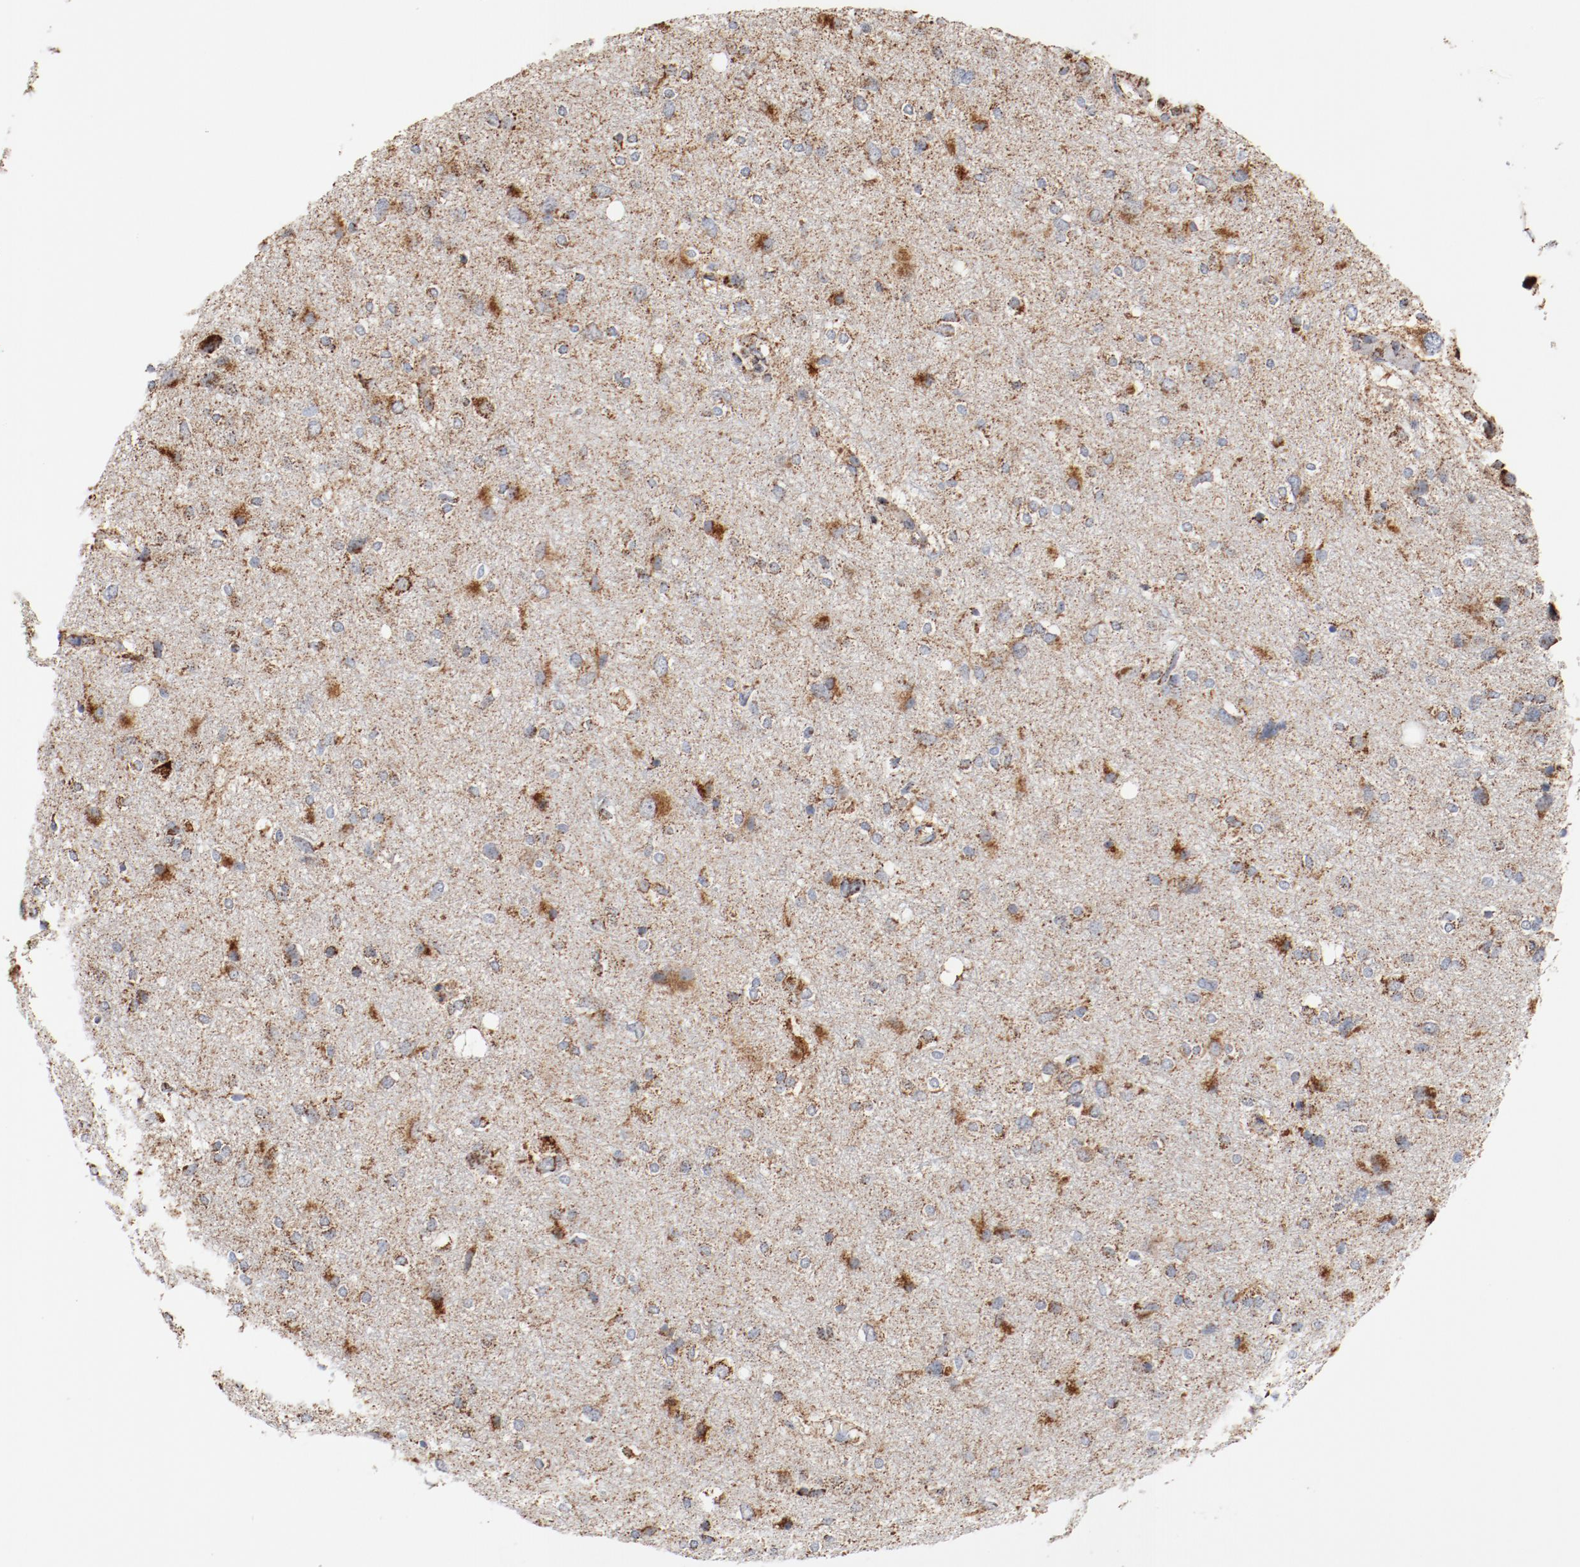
{"staining": {"intensity": "moderate", "quantity": ">75%", "location": "cytoplasmic/membranous"}, "tissue": "glioma", "cell_type": "Tumor cells", "image_type": "cancer", "snomed": [{"axis": "morphology", "description": "Glioma, malignant, High grade"}, {"axis": "topography", "description": "Brain"}], "caption": "Tumor cells display medium levels of moderate cytoplasmic/membranous expression in about >75% of cells in high-grade glioma (malignant).", "gene": "NDUFS4", "patient": {"sex": "female", "age": 59}}